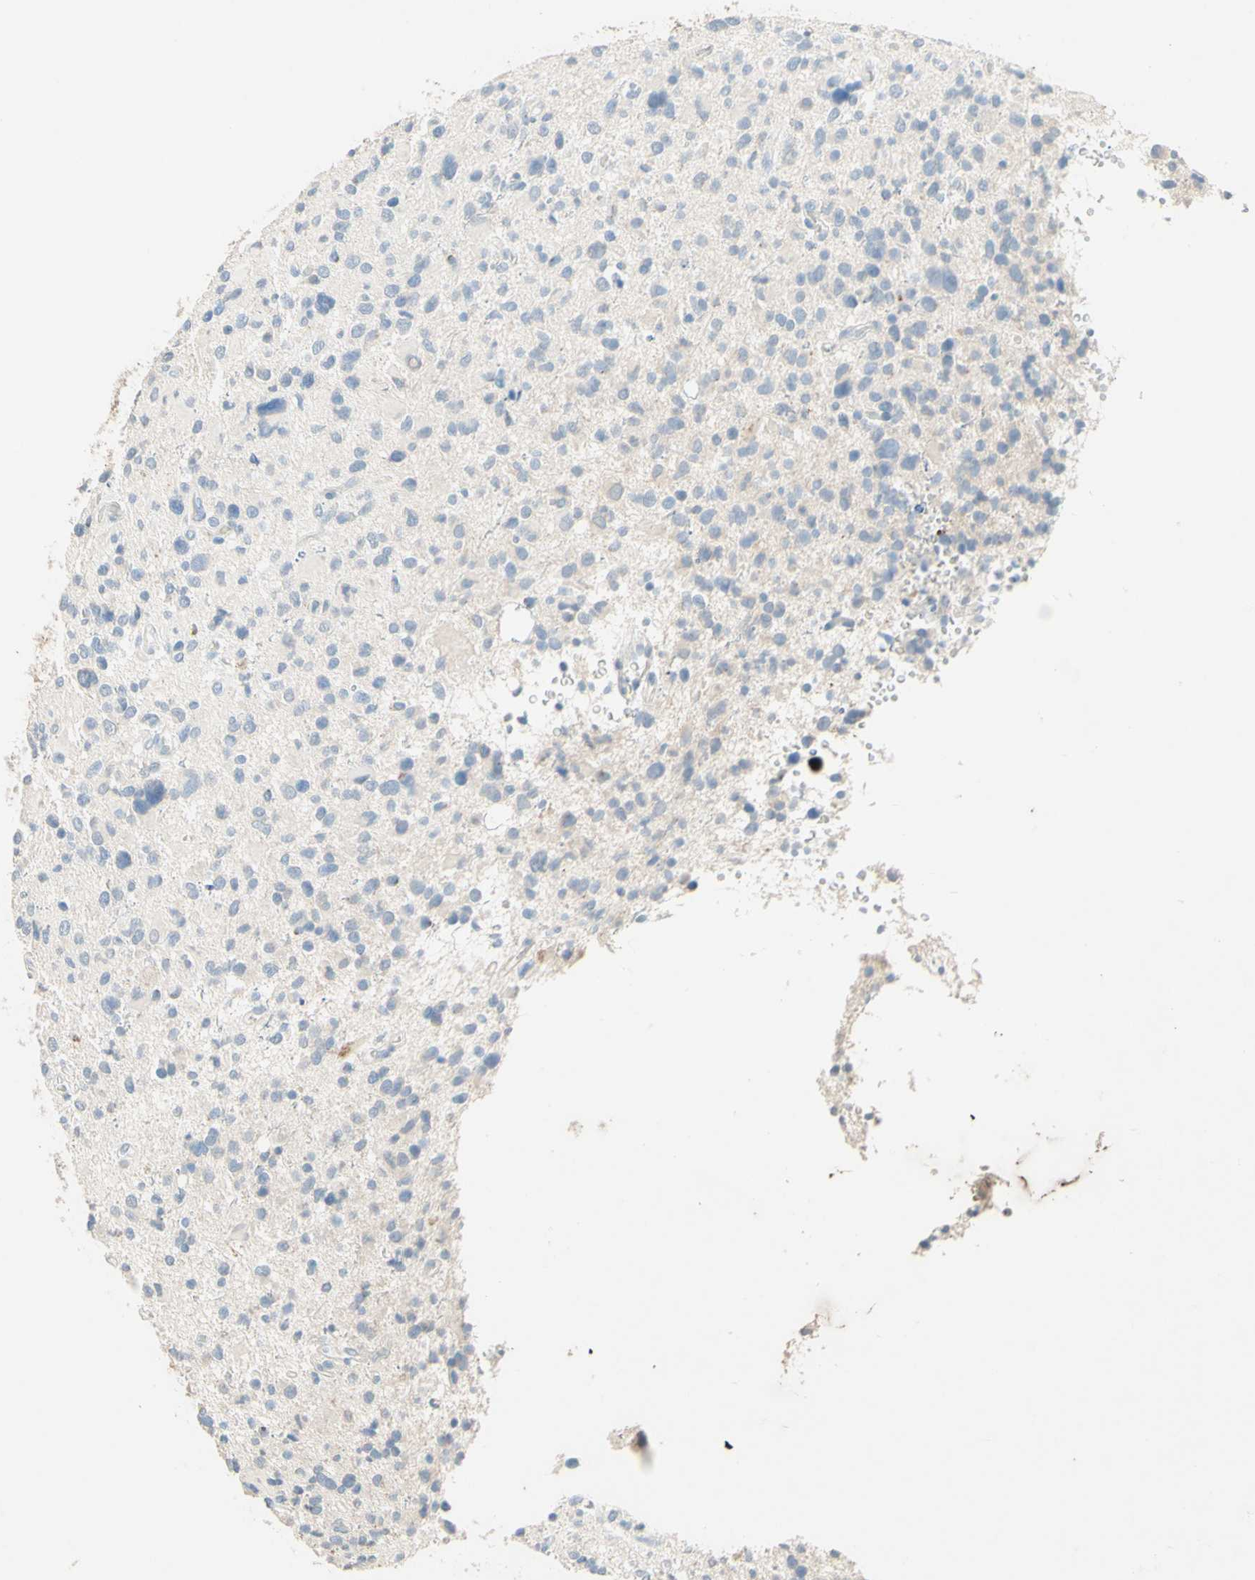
{"staining": {"intensity": "weak", "quantity": "25%-75%", "location": "cytoplasmic/membranous"}, "tissue": "glioma", "cell_type": "Tumor cells", "image_type": "cancer", "snomed": [{"axis": "morphology", "description": "Glioma, malignant, High grade"}, {"axis": "topography", "description": "Brain"}], "caption": "This is a histology image of immunohistochemistry (IHC) staining of glioma, which shows weak positivity in the cytoplasmic/membranous of tumor cells.", "gene": "NFKBIZ", "patient": {"sex": "male", "age": 48}}